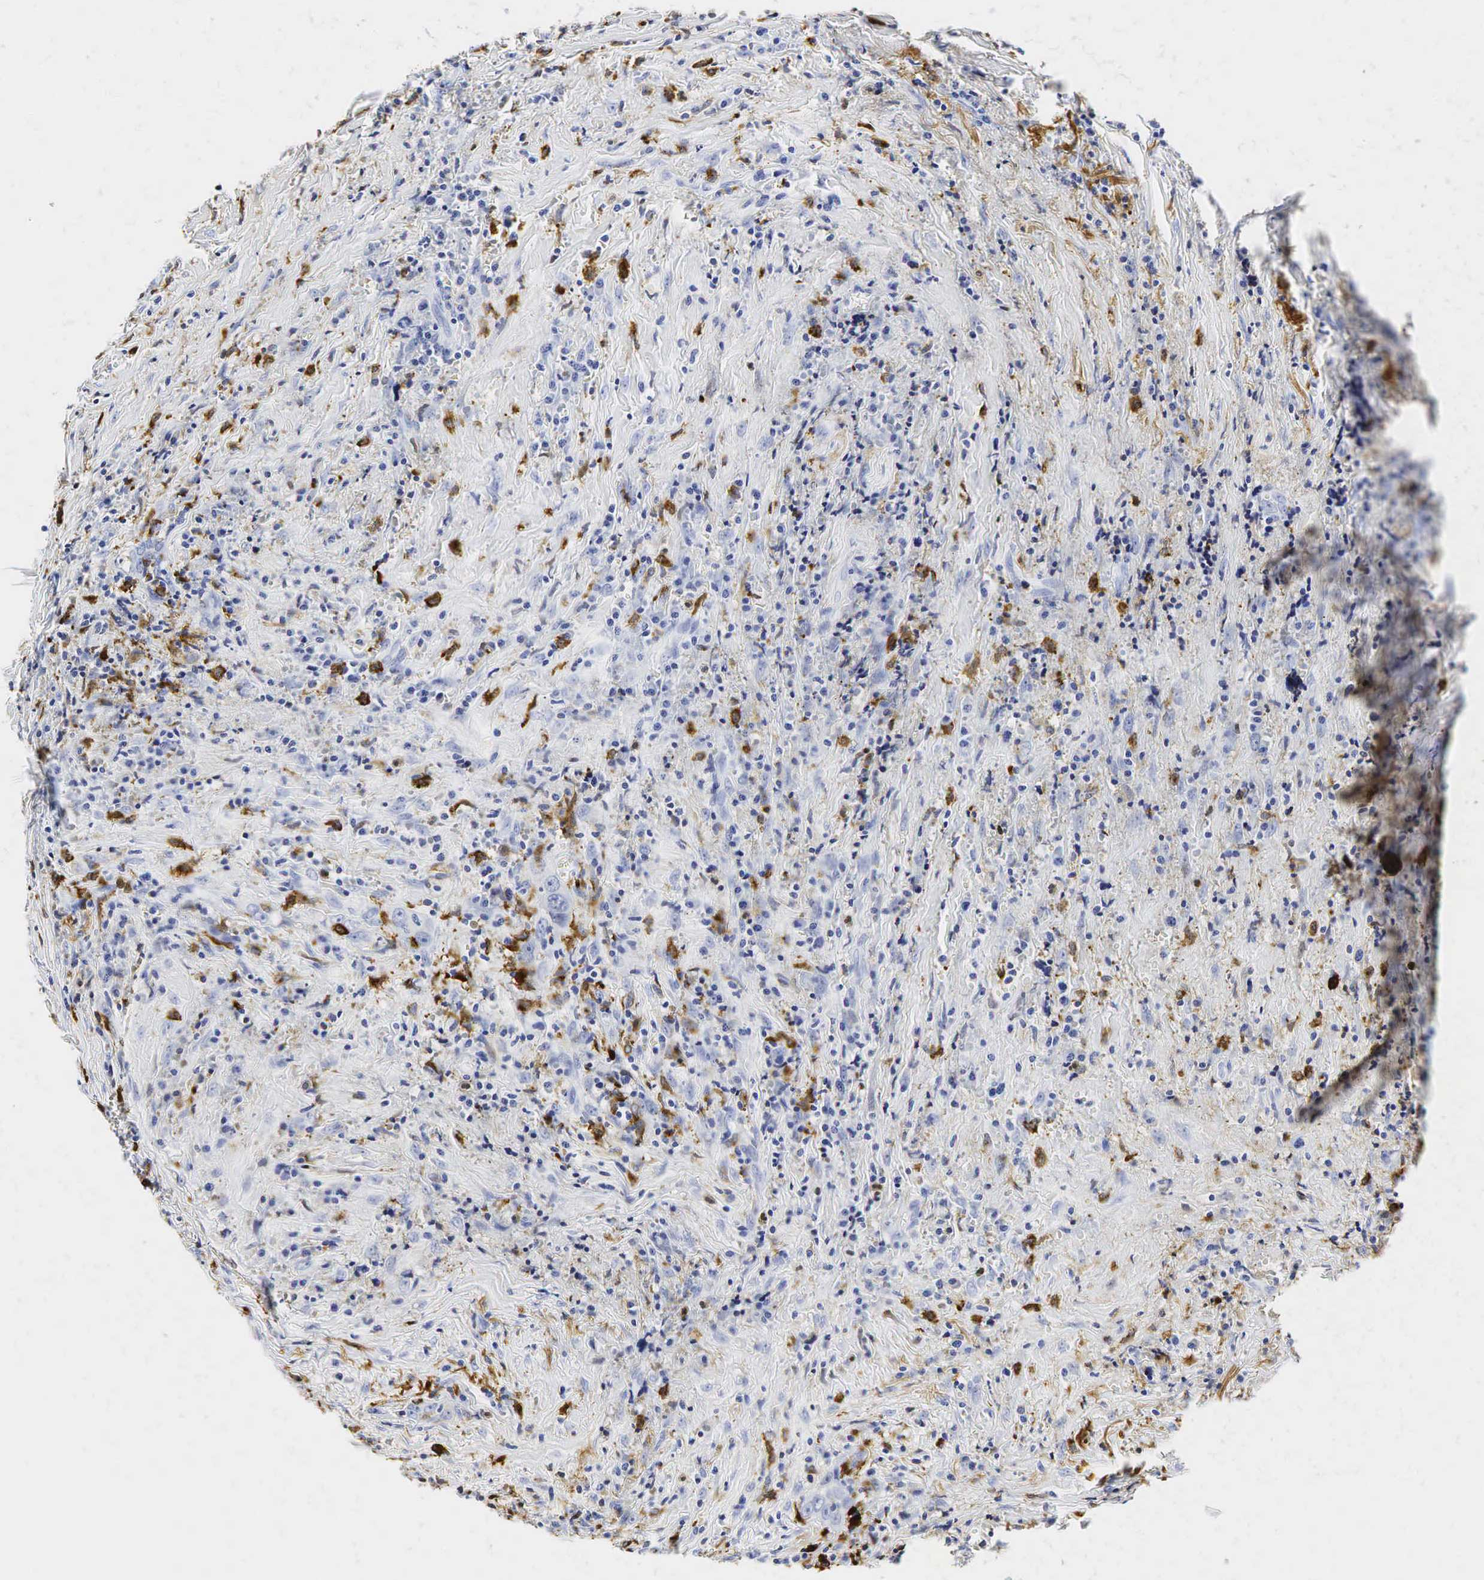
{"staining": {"intensity": "negative", "quantity": "none", "location": "none"}, "tissue": "head and neck cancer", "cell_type": "Tumor cells", "image_type": "cancer", "snomed": [{"axis": "morphology", "description": "Squamous cell carcinoma, NOS"}, {"axis": "topography", "description": "Oral tissue"}, {"axis": "topography", "description": "Head-Neck"}], "caption": "Tumor cells are negative for brown protein staining in head and neck squamous cell carcinoma. The staining was performed using DAB (3,3'-diaminobenzidine) to visualize the protein expression in brown, while the nuclei were stained in blue with hematoxylin (Magnification: 20x).", "gene": "LYZ", "patient": {"sex": "female", "age": 82}}